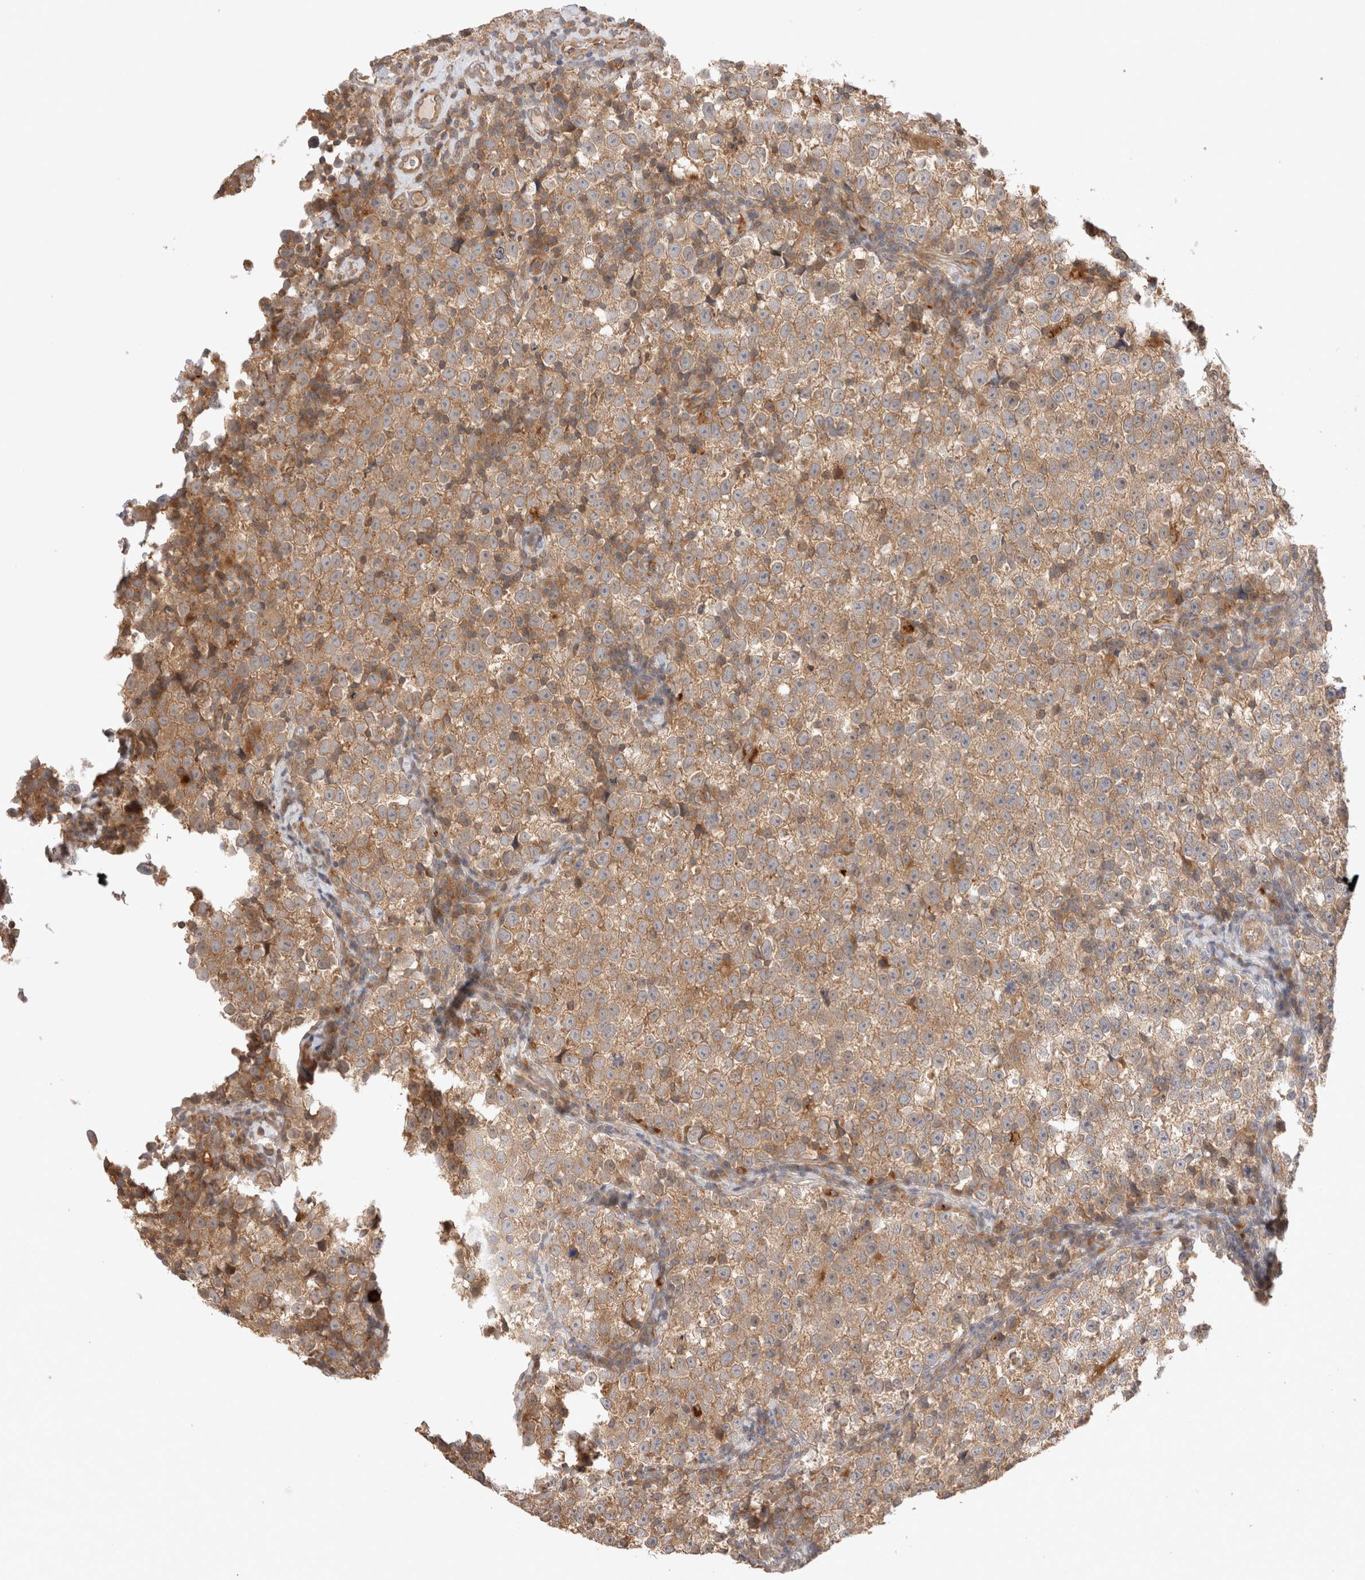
{"staining": {"intensity": "moderate", "quantity": ">75%", "location": "cytoplasmic/membranous"}, "tissue": "testis cancer", "cell_type": "Tumor cells", "image_type": "cancer", "snomed": [{"axis": "morphology", "description": "Normal tissue, NOS"}, {"axis": "morphology", "description": "Seminoma, NOS"}, {"axis": "topography", "description": "Testis"}], "caption": "Seminoma (testis) was stained to show a protein in brown. There is medium levels of moderate cytoplasmic/membranous staining in about >75% of tumor cells. (DAB (3,3'-diaminobenzidine) = brown stain, brightfield microscopy at high magnification).", "gene": "VPS28", "patient": {"sex": "male", "age": 43}}